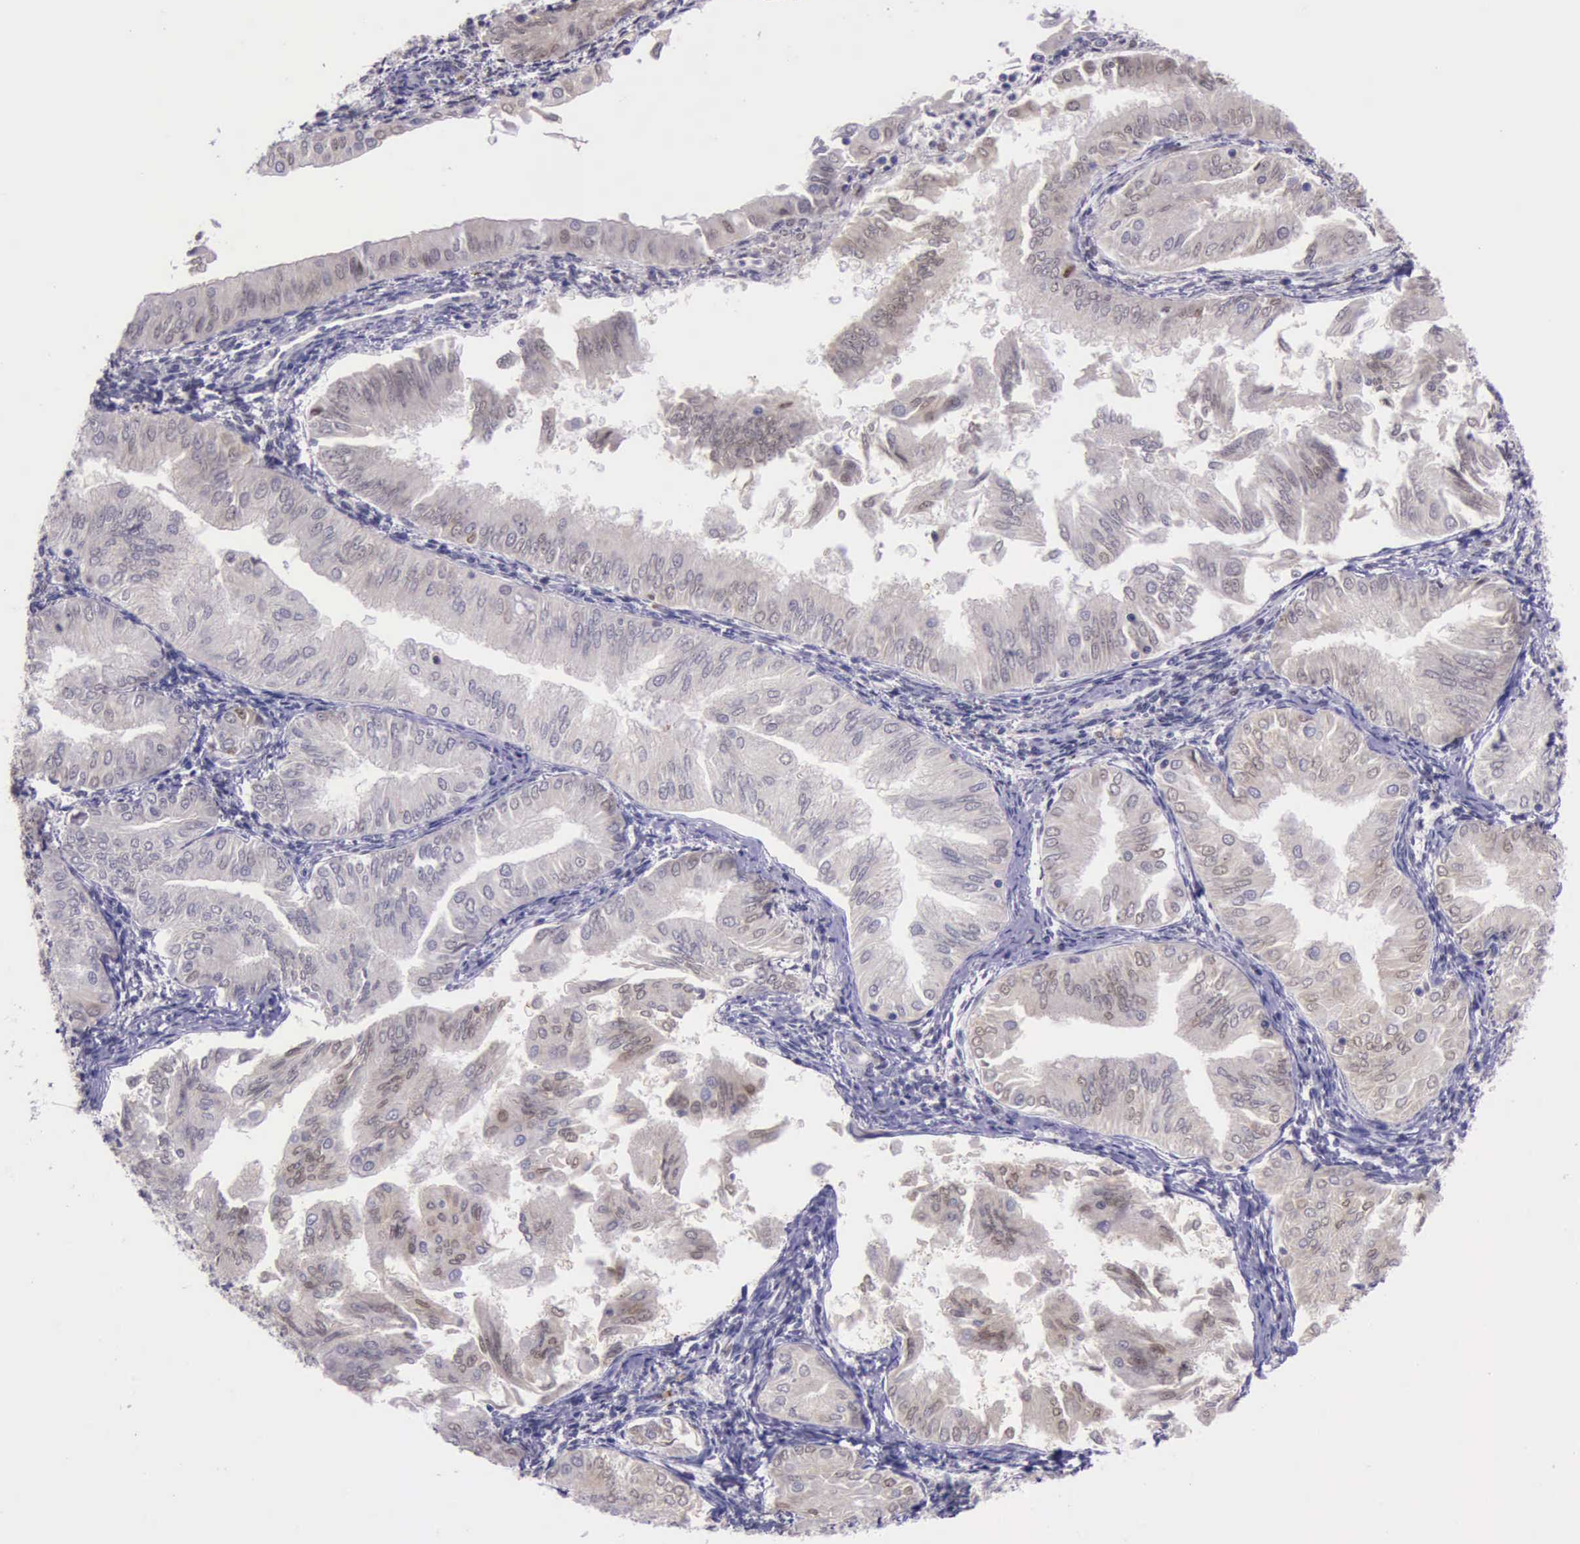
{"staining": {"intensity": "weak", "quantity": "25%-75%", "location": "cytoplasmic/membranous,nuclear"}, "tissue": "endometrial cancer", "cell_type": "Tumor cells", "image_type": "cancer", "snomed": [{"axis": "morphology", "description": "Adenocarcinoma, NOS"}, {"axis": "topography", "description": "Endometrium"}], "caption": "Weak cytoplasmic/membranous and nuclear positivity is identified in about 25%-75% of tumor cells in adenocarcinoma (endometrial). Ihc stains the protein in brown and the nuclei are stained blue.", "gene": "PARP1", "patient": {"sex": "female", "age": 53}}